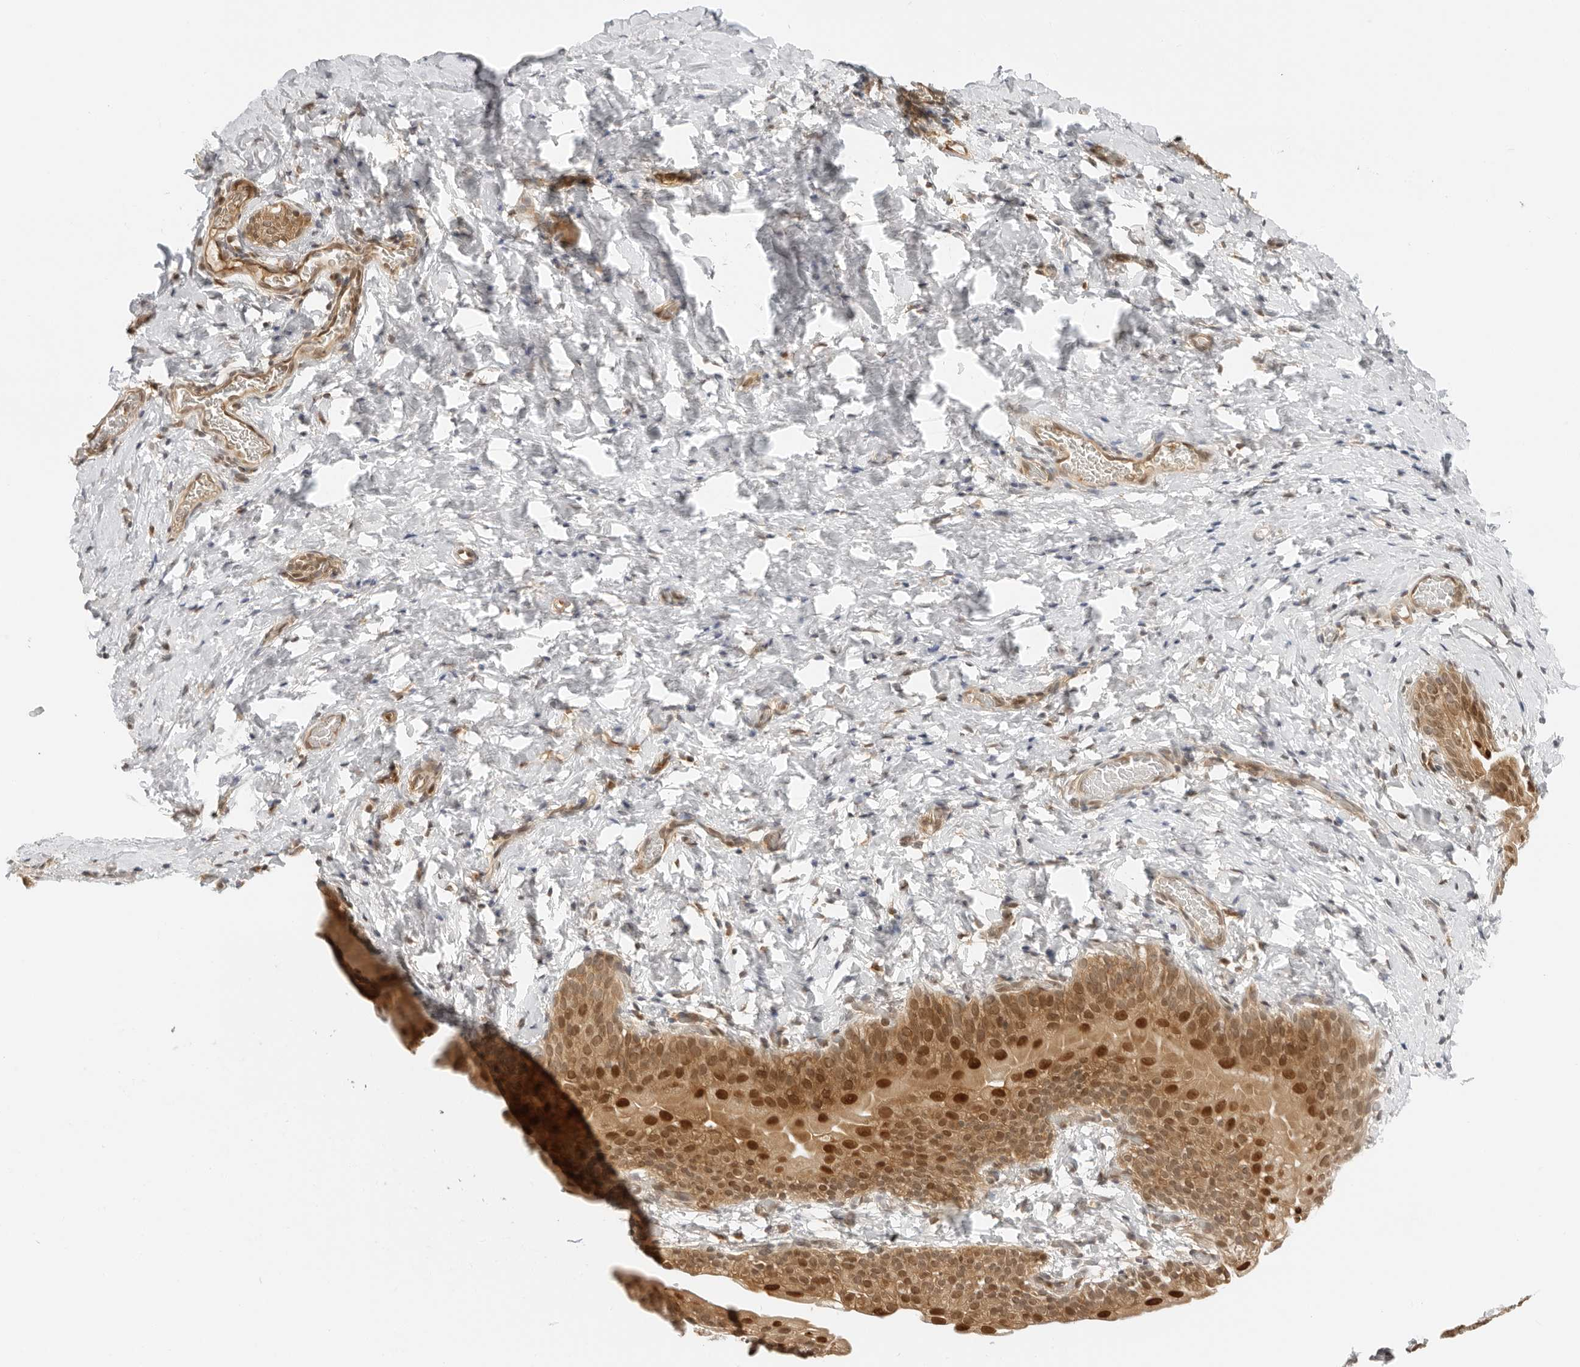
{"staining": {"intensity": "weak", "quantity": "25%-75%", "location": "cytoplasmic/membranous"}, "tissue": "smooth muscle", "cell_type": "Smooth muscle cells", "image_type": "normal", "snomed": [{"axis": "morphology", "description": "Normal tissue, NOS"}, {"axis": "topography", "description": "Smooth muscle"}], "caption": "Immunohistochemistry histopathology image of benign smooth muscle: human smooth muscle stained using immunohistochemistry (IHC) exhibits low levels of weak protein expression localized specifically in the cytoplasmic/membranous of smooth muscle cells, appearing as a cytoplasmic/membranous brown color.", "gene": "RC3H1", "patient": {"sex": "male", "age": 16}}